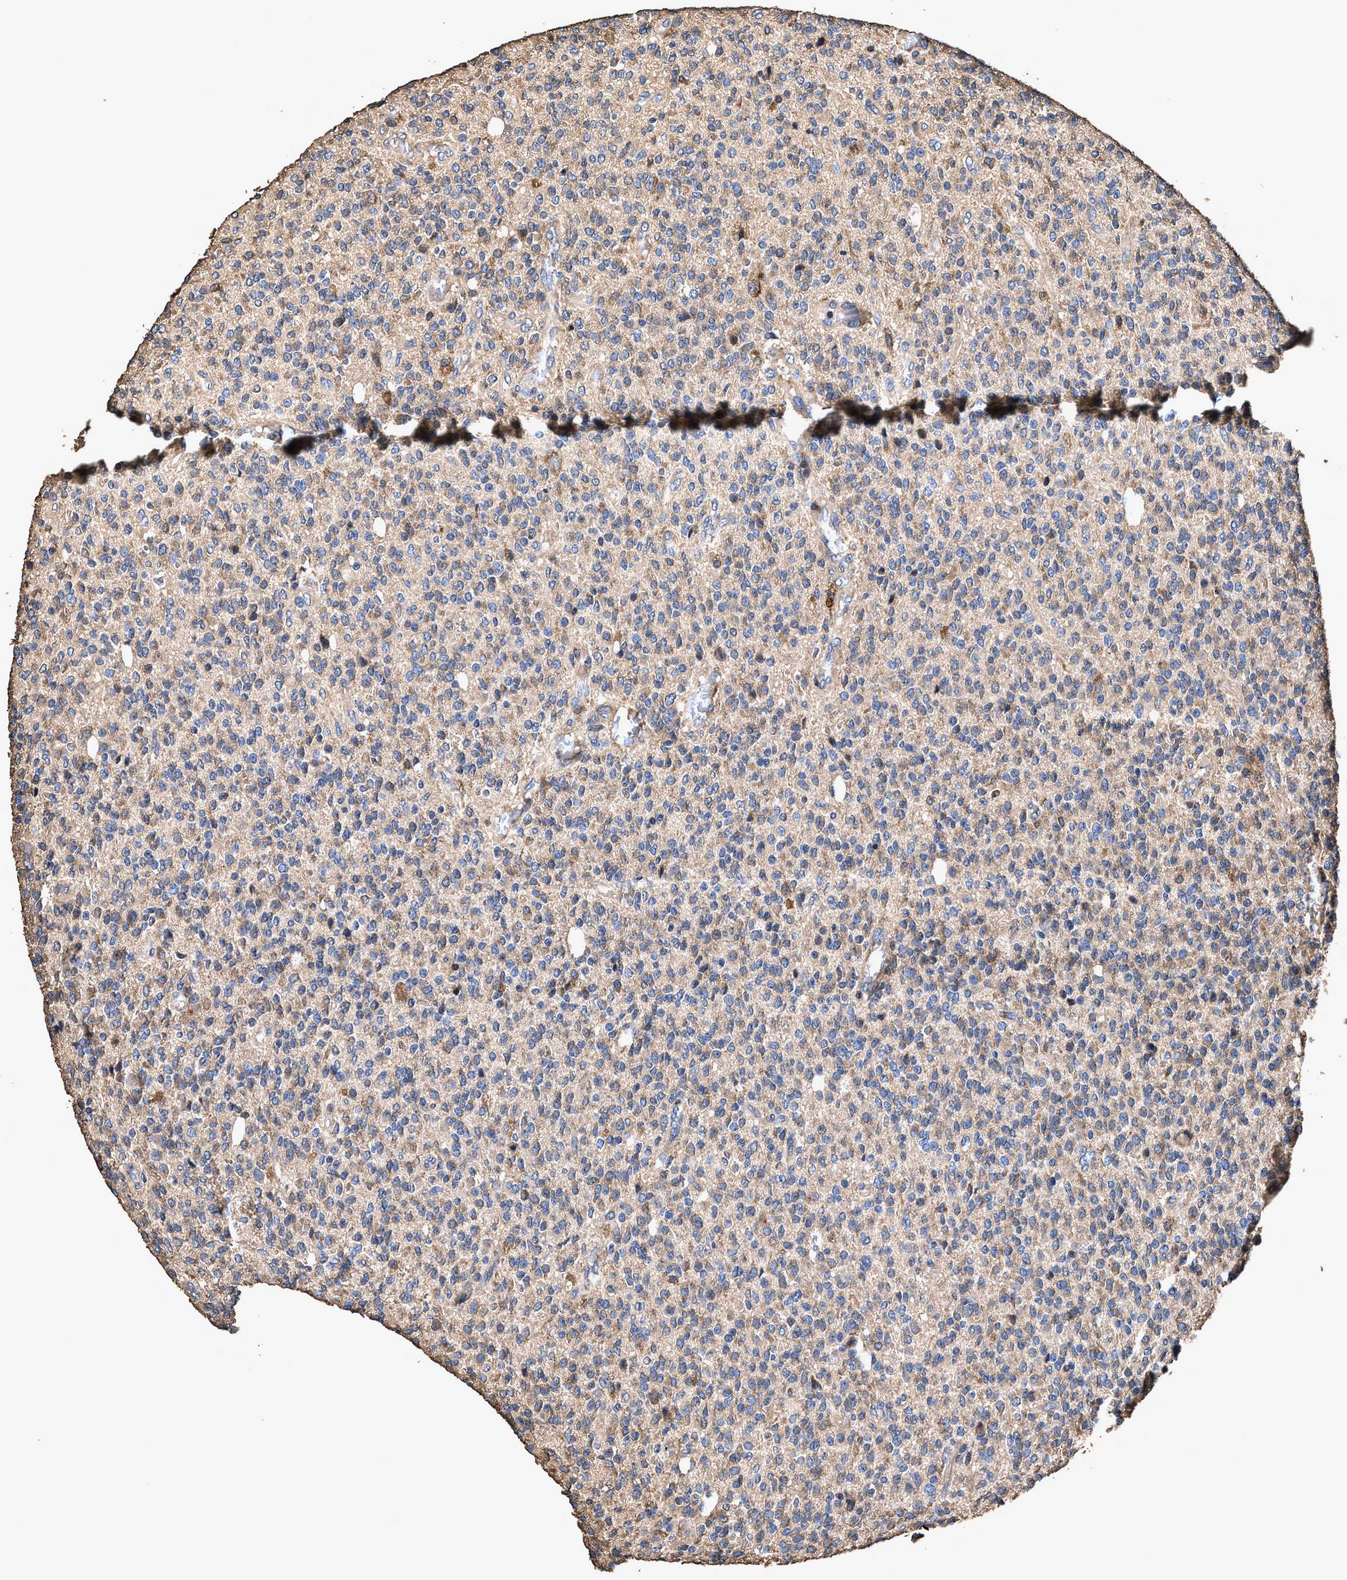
{"staining": {"intensity": "weak", "quantity": "25%-75%", "location": "cytoplasmic/membranous"}, "tissue": "glioma", "cell_type": "Tumor cells", "image_type": "cancer", "snomed": [{"axis": "morphology", "description": "Glioma, malignant, High grade"}, {"axis": "topography", "description": "Brain"}], "caption": "Brown immunohistochemical staining in malignant glioma (high-grade) displays weak cytoplasmic/membranous staining in about 25%-75% of tumor cells.", "gene": "ZMYND19", "patient": {"sex": "male", "age": 34}}